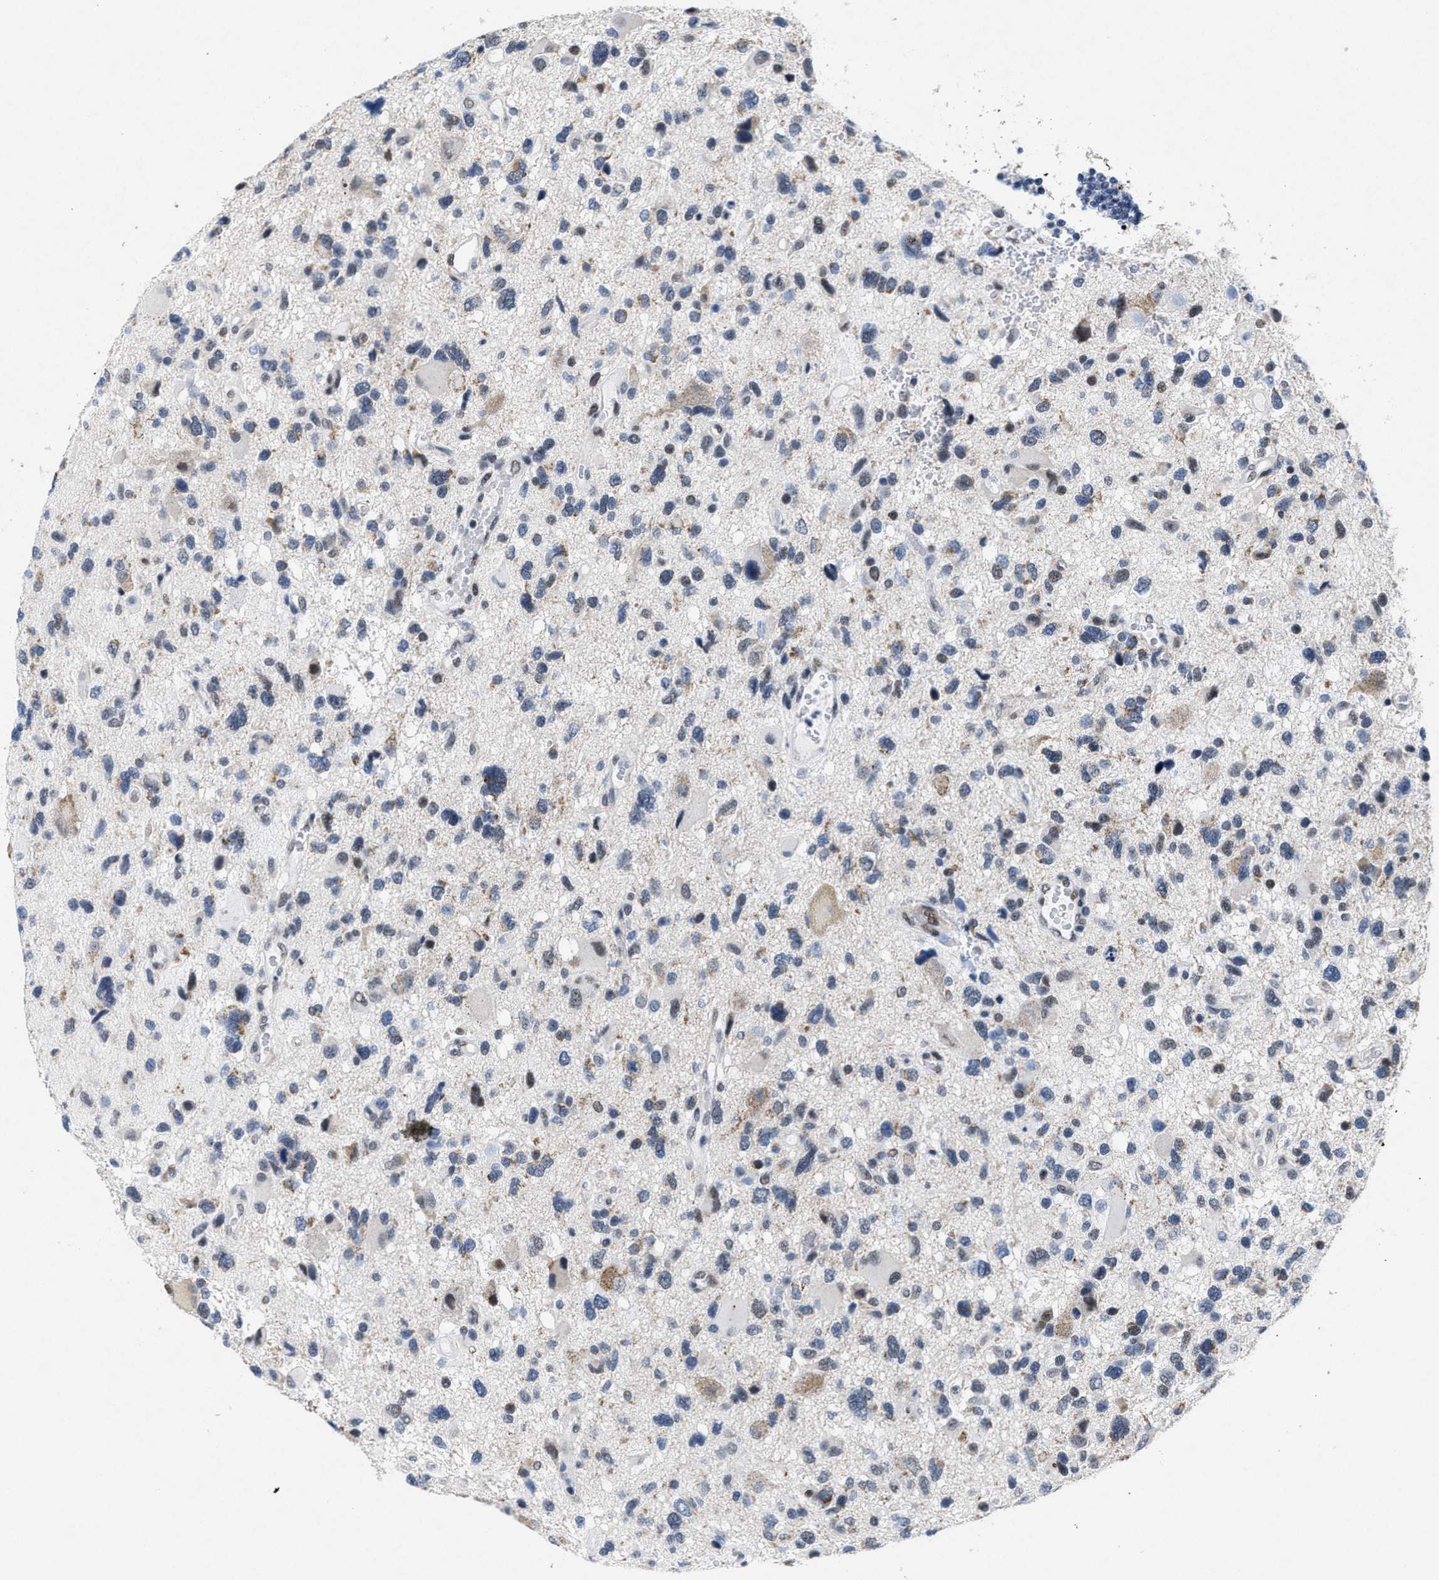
{"staining": {"intensity": "weak", "quantity": "<25%", "location": "nuclear"}, "tissue": "glioma", "cell_type": "Tumor cells", "image_type": "cancer", "snomed": [{"axis": "morphology", "description": "Glioma, malignant, High grade"}, {"axis": "topography", "description": "Brain"}], "caption": "This is an immunohistochemistry photomicrograph of high-grade glioma (malignant). There is no staining in tumor cells.", "gene": "ID3", "patient": {"sex": "male", "age": 33}}